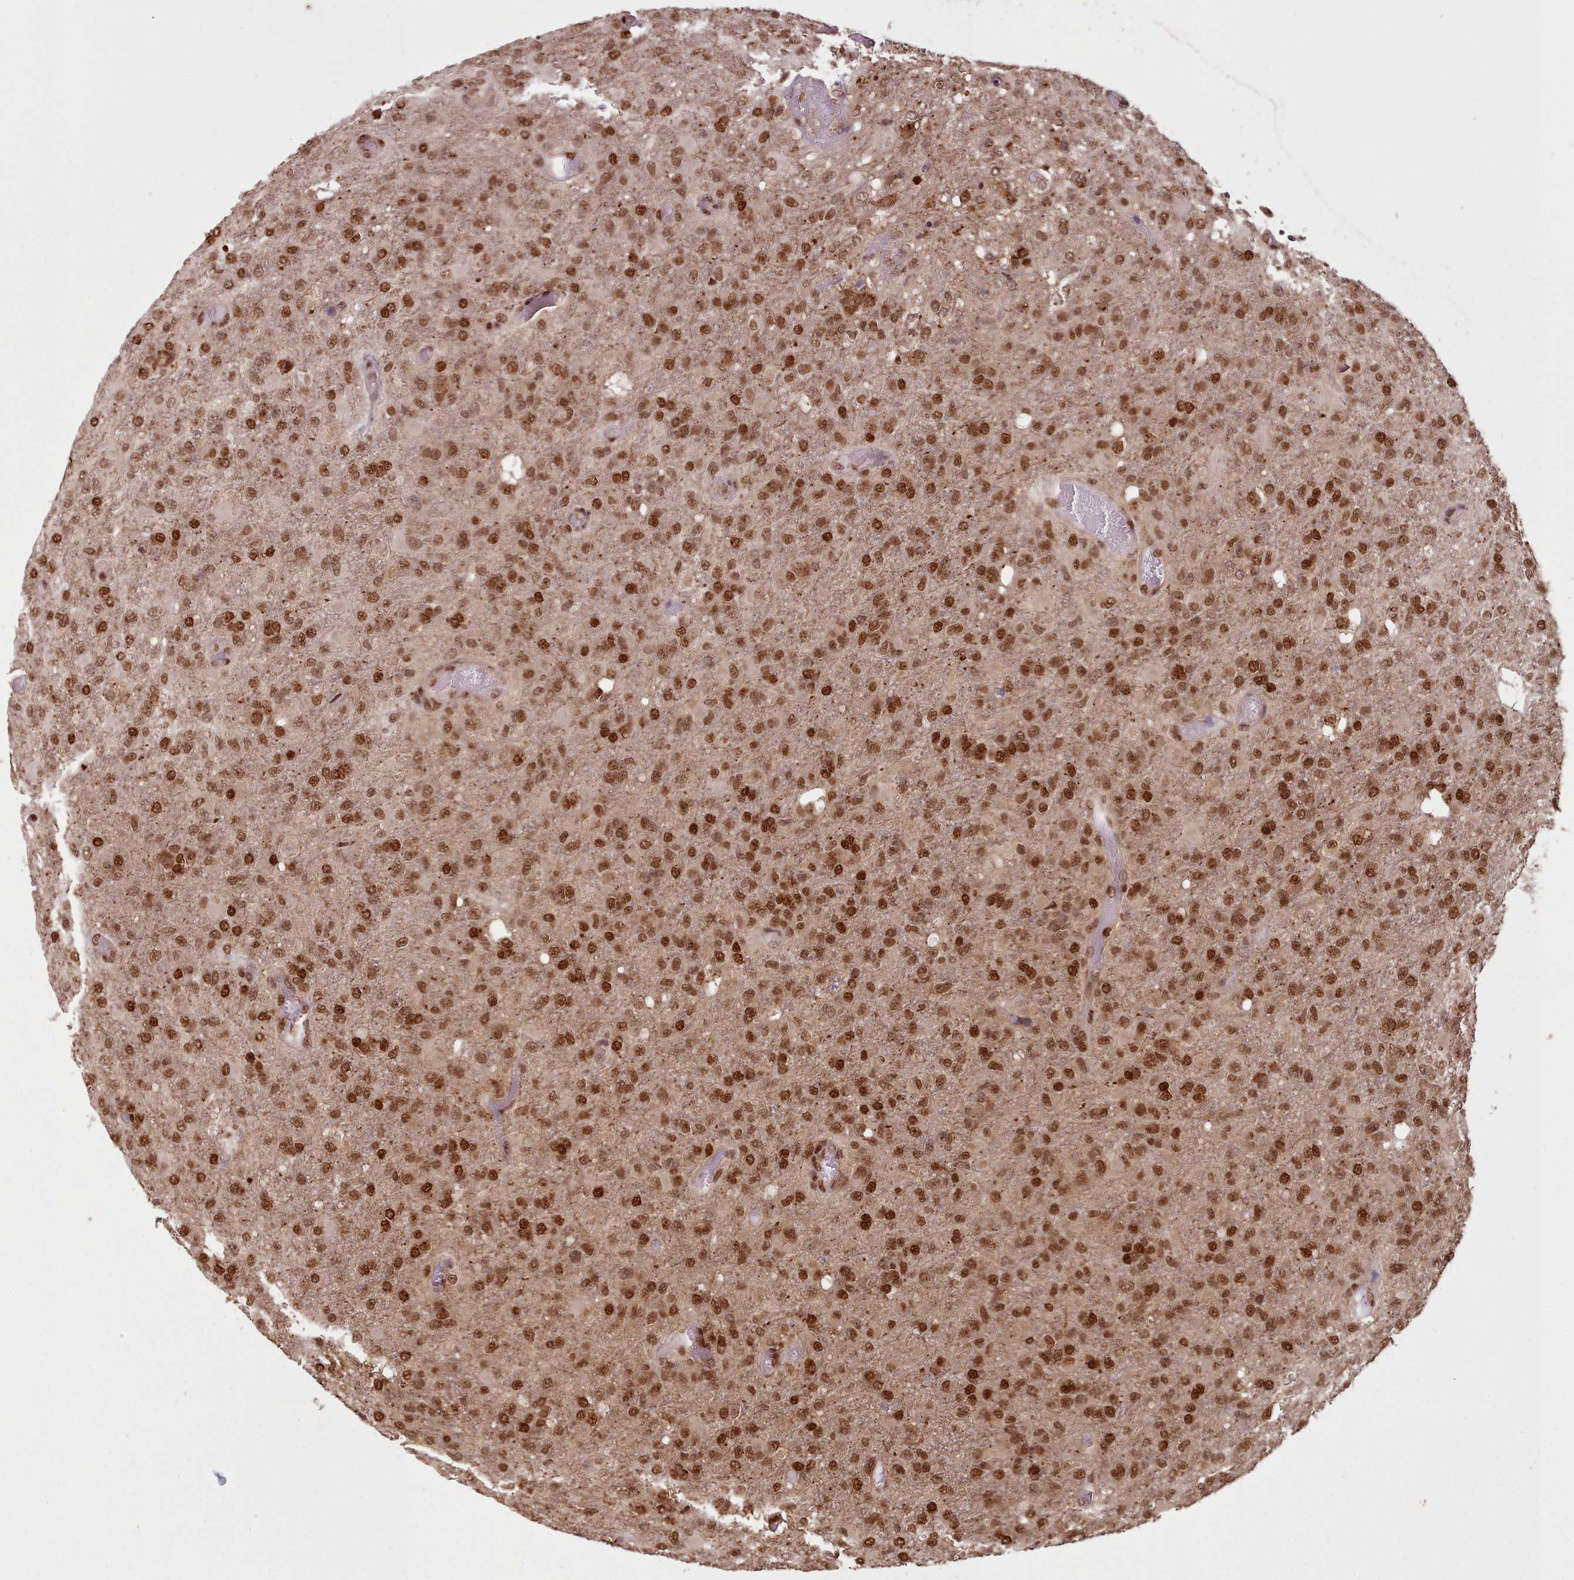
{"staining": {"intensity": "strong", "quantity": ">75%", "location": "nuclear"}, "tissue": "glioma", "cell_type": "Tumor cells", "image_type": "cancer", "snomed": [{"axis": "morphology", "description": "Glioma, malignant, High grade"}, {"axis": "topography", "description": "Brain"}], "caption": "Approximately >75% of tumor cells in high-grade glioma (malignant) demonstrate strong nuclear protein expression as visualized by brown immunohistochemical staining.", "gene": "RPS27A", "patient": {"sex": "female", "age": 74}}